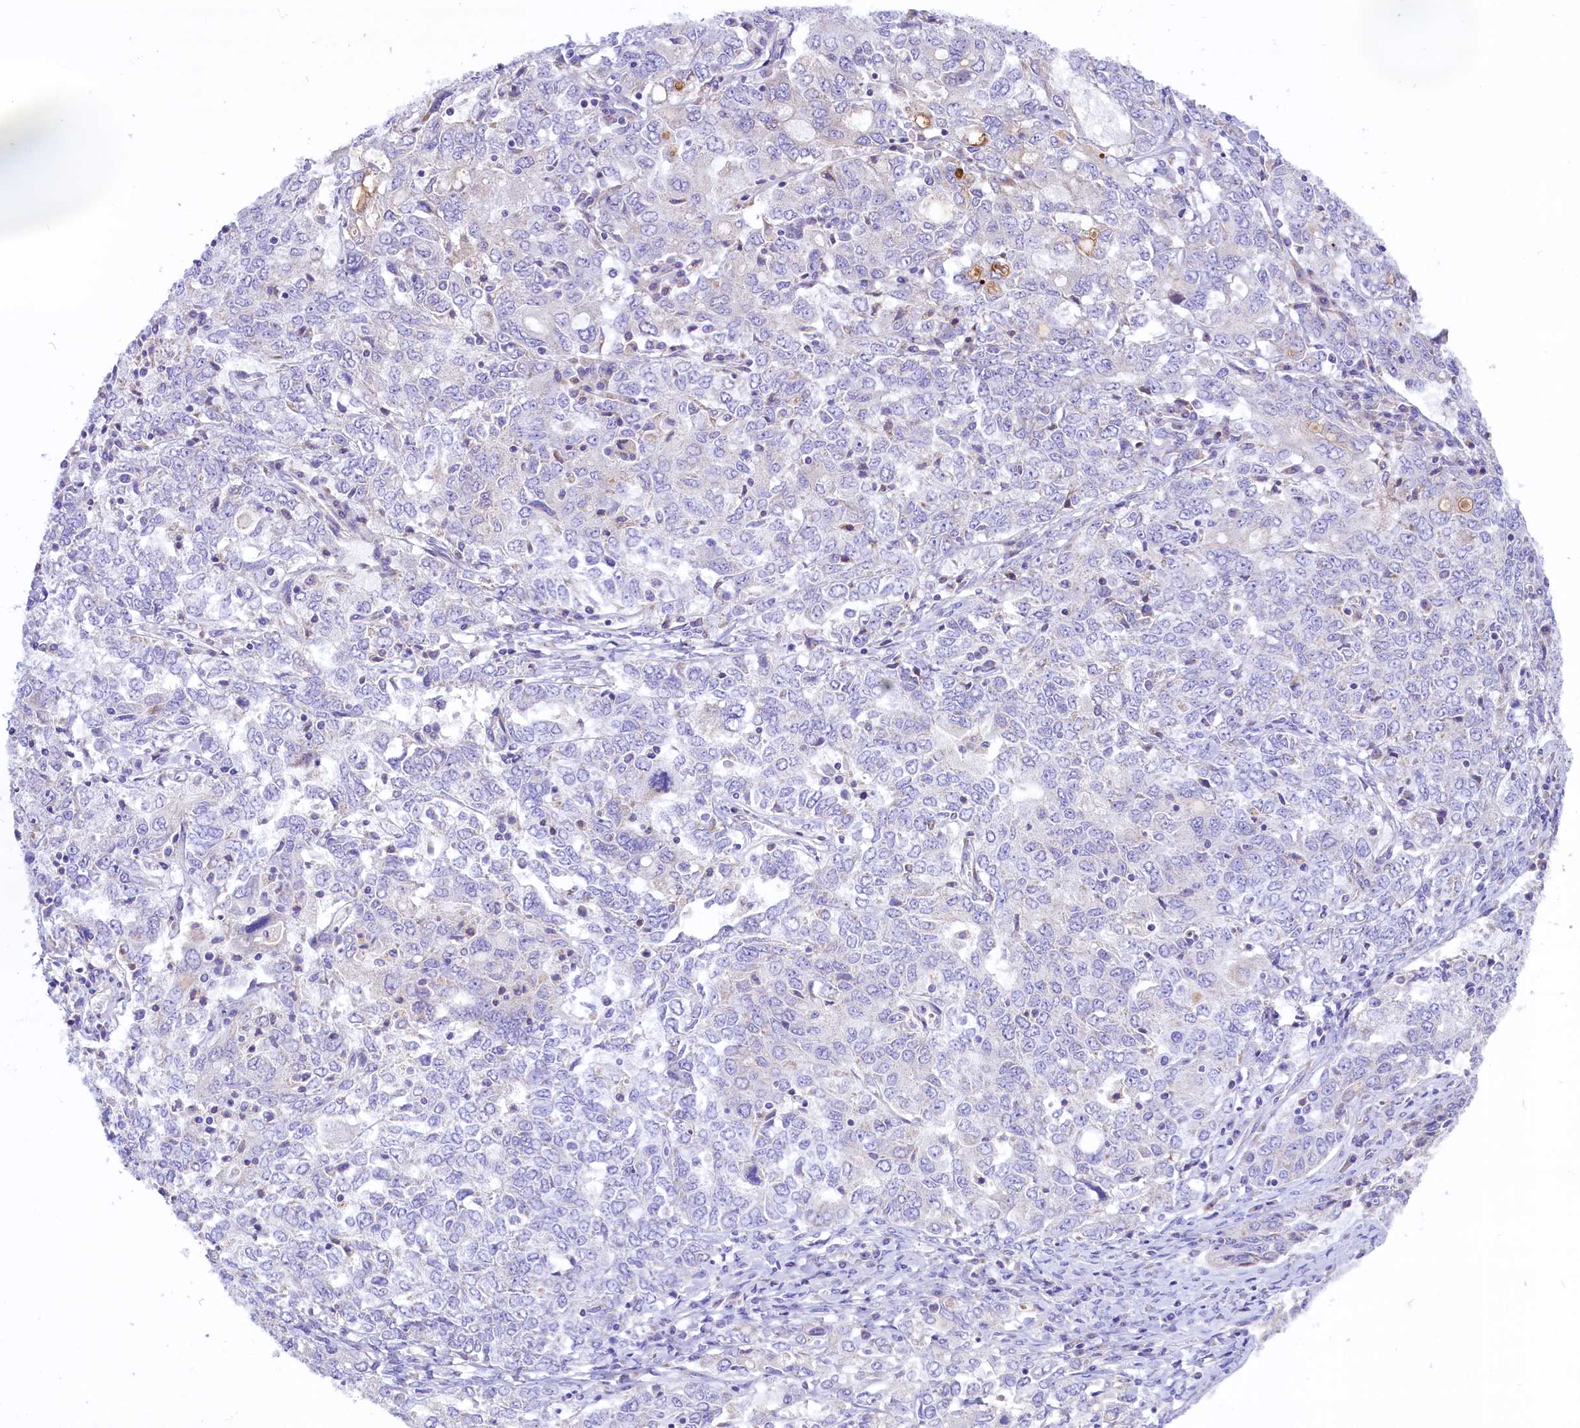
{"staining": {"intensity": "negative", "quantity": "none", "location": "none"}, "tissue": "ovarian cancer", "cell_type": "Tumor cells", "image_type": "cancer", "snomed": [{"axis": "morphology", "description": "Carcinoma, endometroid"}, {"axis": "topography", "description": "Ovary"}], "caption": "Immunohistochemistry (IHC) of human ovarian cancer (endometroid carcinoma) displays no staining in tumor cells. (DAB immunohistochemistry visualized using brightfield microscopy, high magnification).", "gene": "PTPRU", "patient": {"sex": "female", "age": 62}}